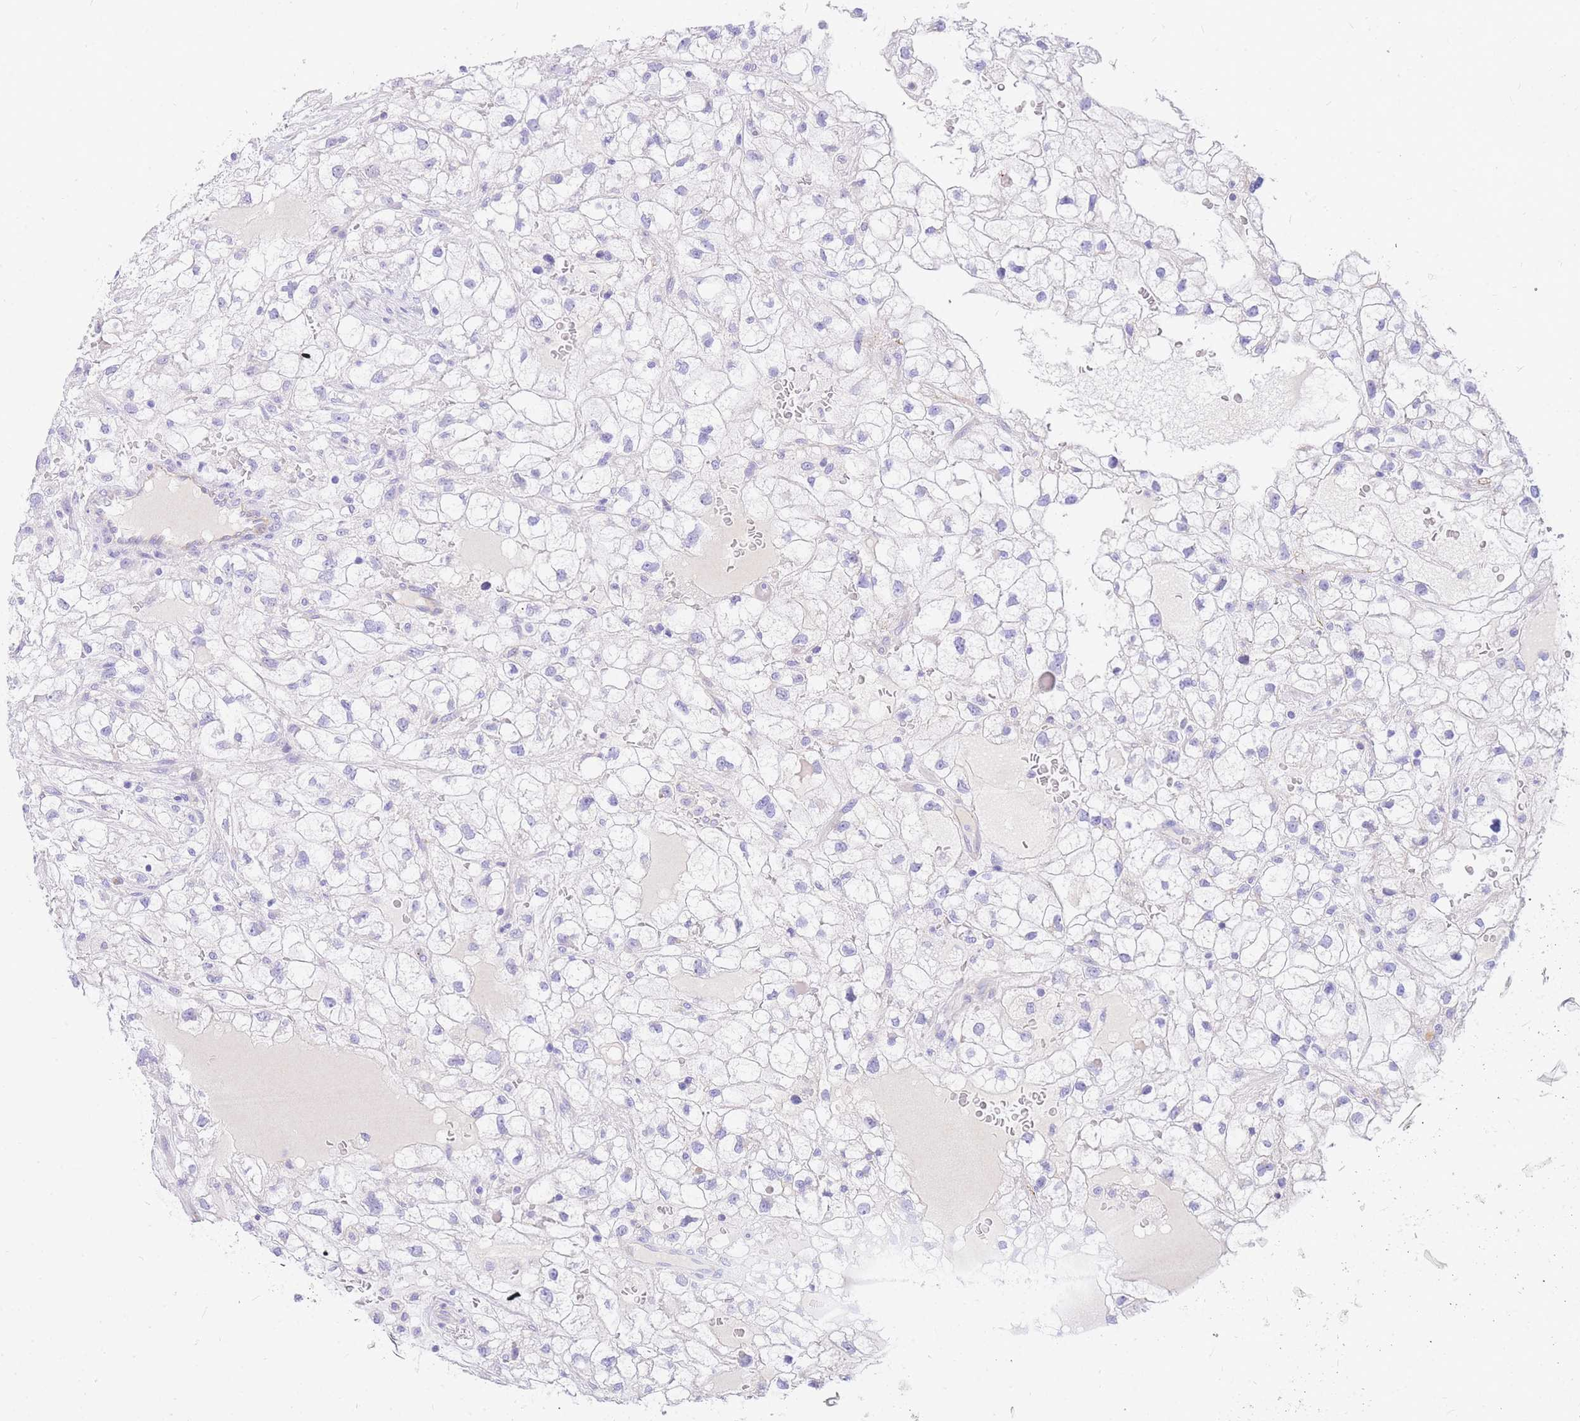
{"staining": {"intensity": "negative", "quantity": "none", "location": "none"}, "tissue": "renal cancer", "cell_type": "Tumor cells", "image_type": "cancer", "snomed": [{"axis": "morphology", "description": "Adenocarcinoma, NOS"}, {"axis": "topography", "description": "Kidney"}], "caption": "Immunohistochemical staining of adenocarcinoma (renal) demonstrates no significant expression in tumor cells. The staining is performed using DAB (3,3'-diaminobenzidine) brown chromogen with nuclei counter-stained in using hematoxylin.", "gene": "UPK1A", "patient": {"sex": "male", "age": 59}}